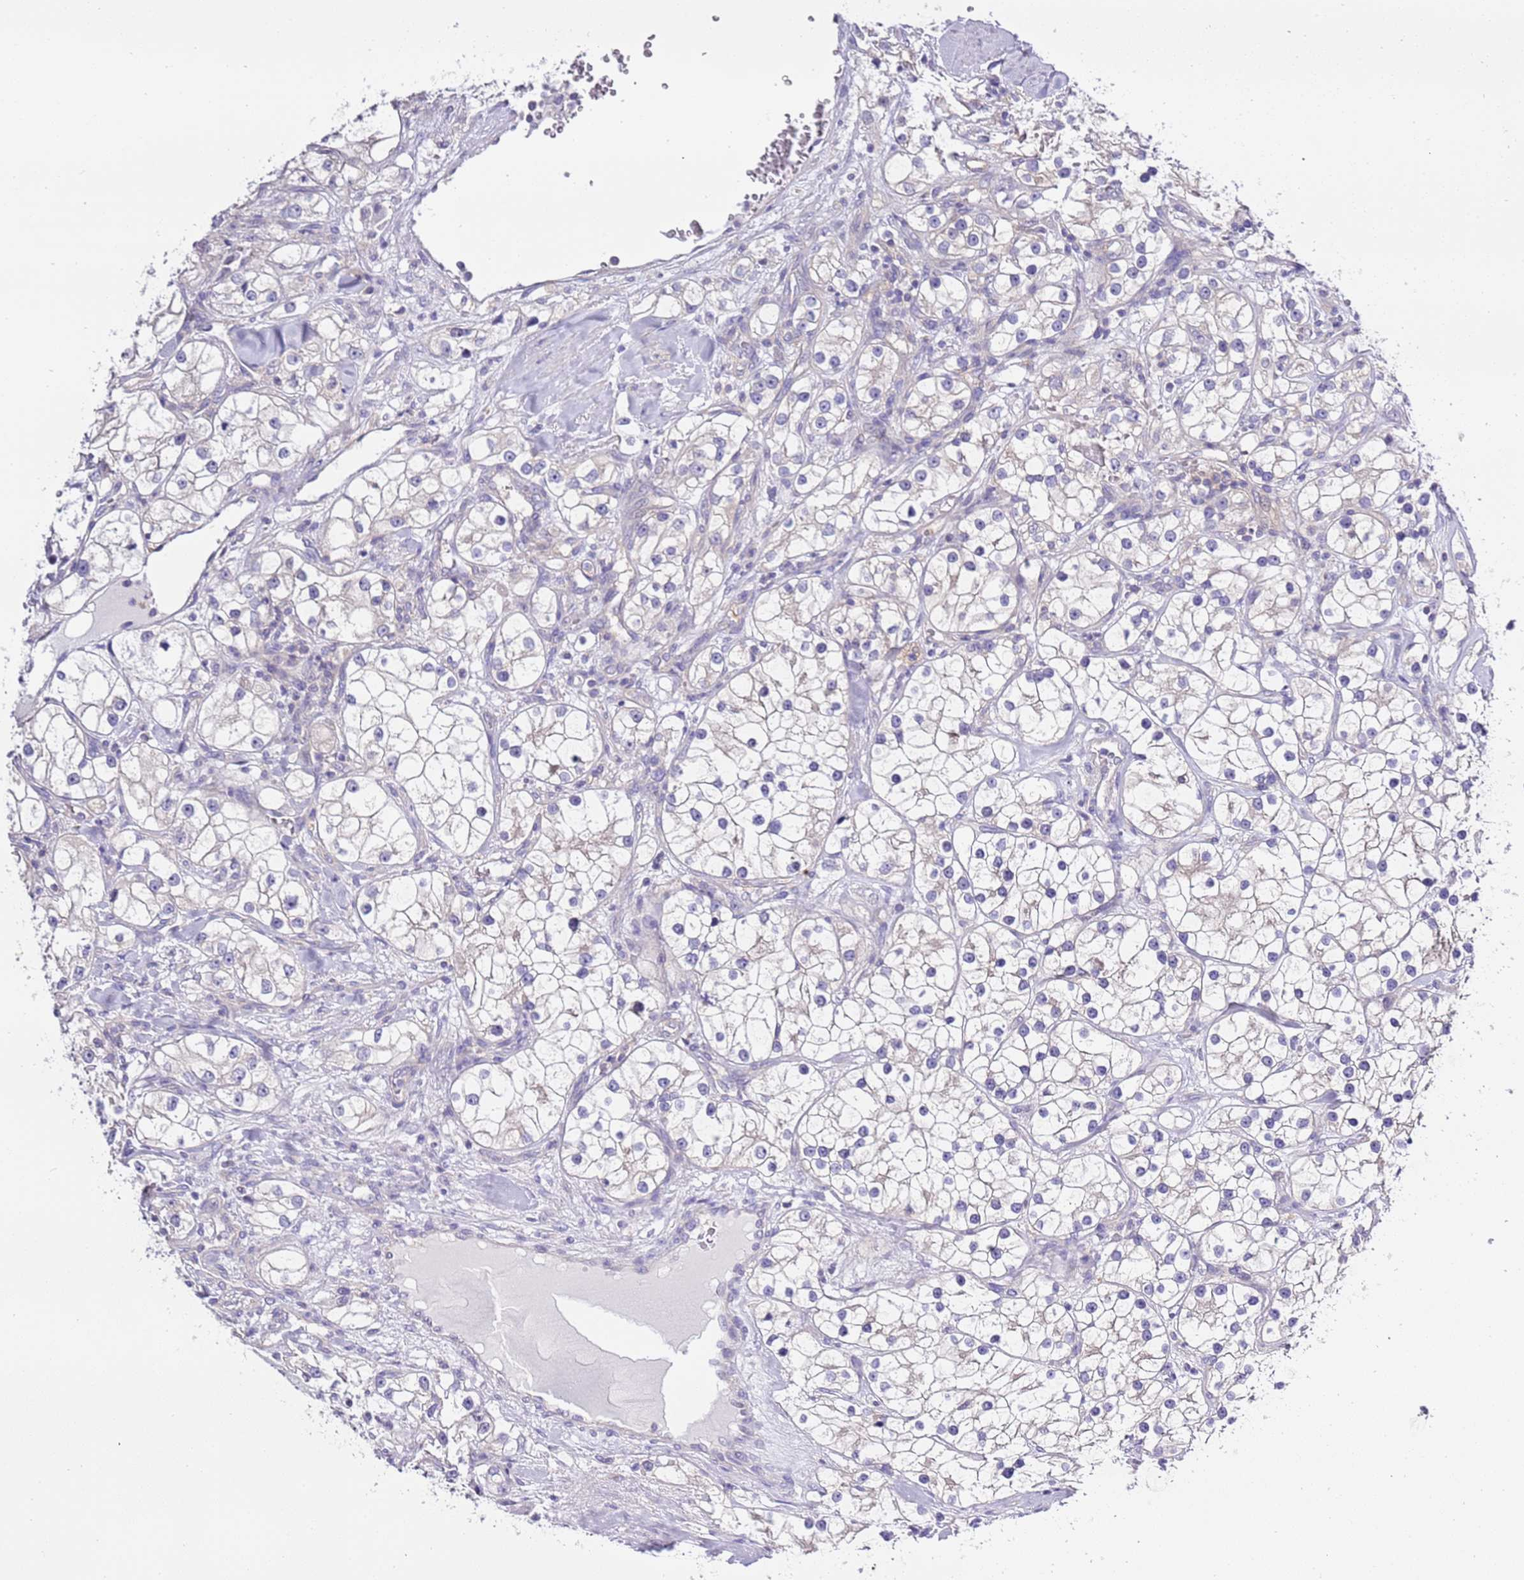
{"staining": {"intensity": "negative", "quantity": "none", "location": "none"}, "tissue": "renal cancer", "cell_type": "Tumor cells", "image_type": "cancer", "snomed": [{"axis": "morphology", "description": "Adenocarcinoma, NOS"}, {"axis": "topography", "description": "Kidney"}], "caption": "Immunohistochemistry histopathology image of renal cancer (adenocarcinoma) stained for a protein (brown), which displays no staining in tumor cells.", "gene": "STIP1", "patient": {"sex": "male", "age": 77}}